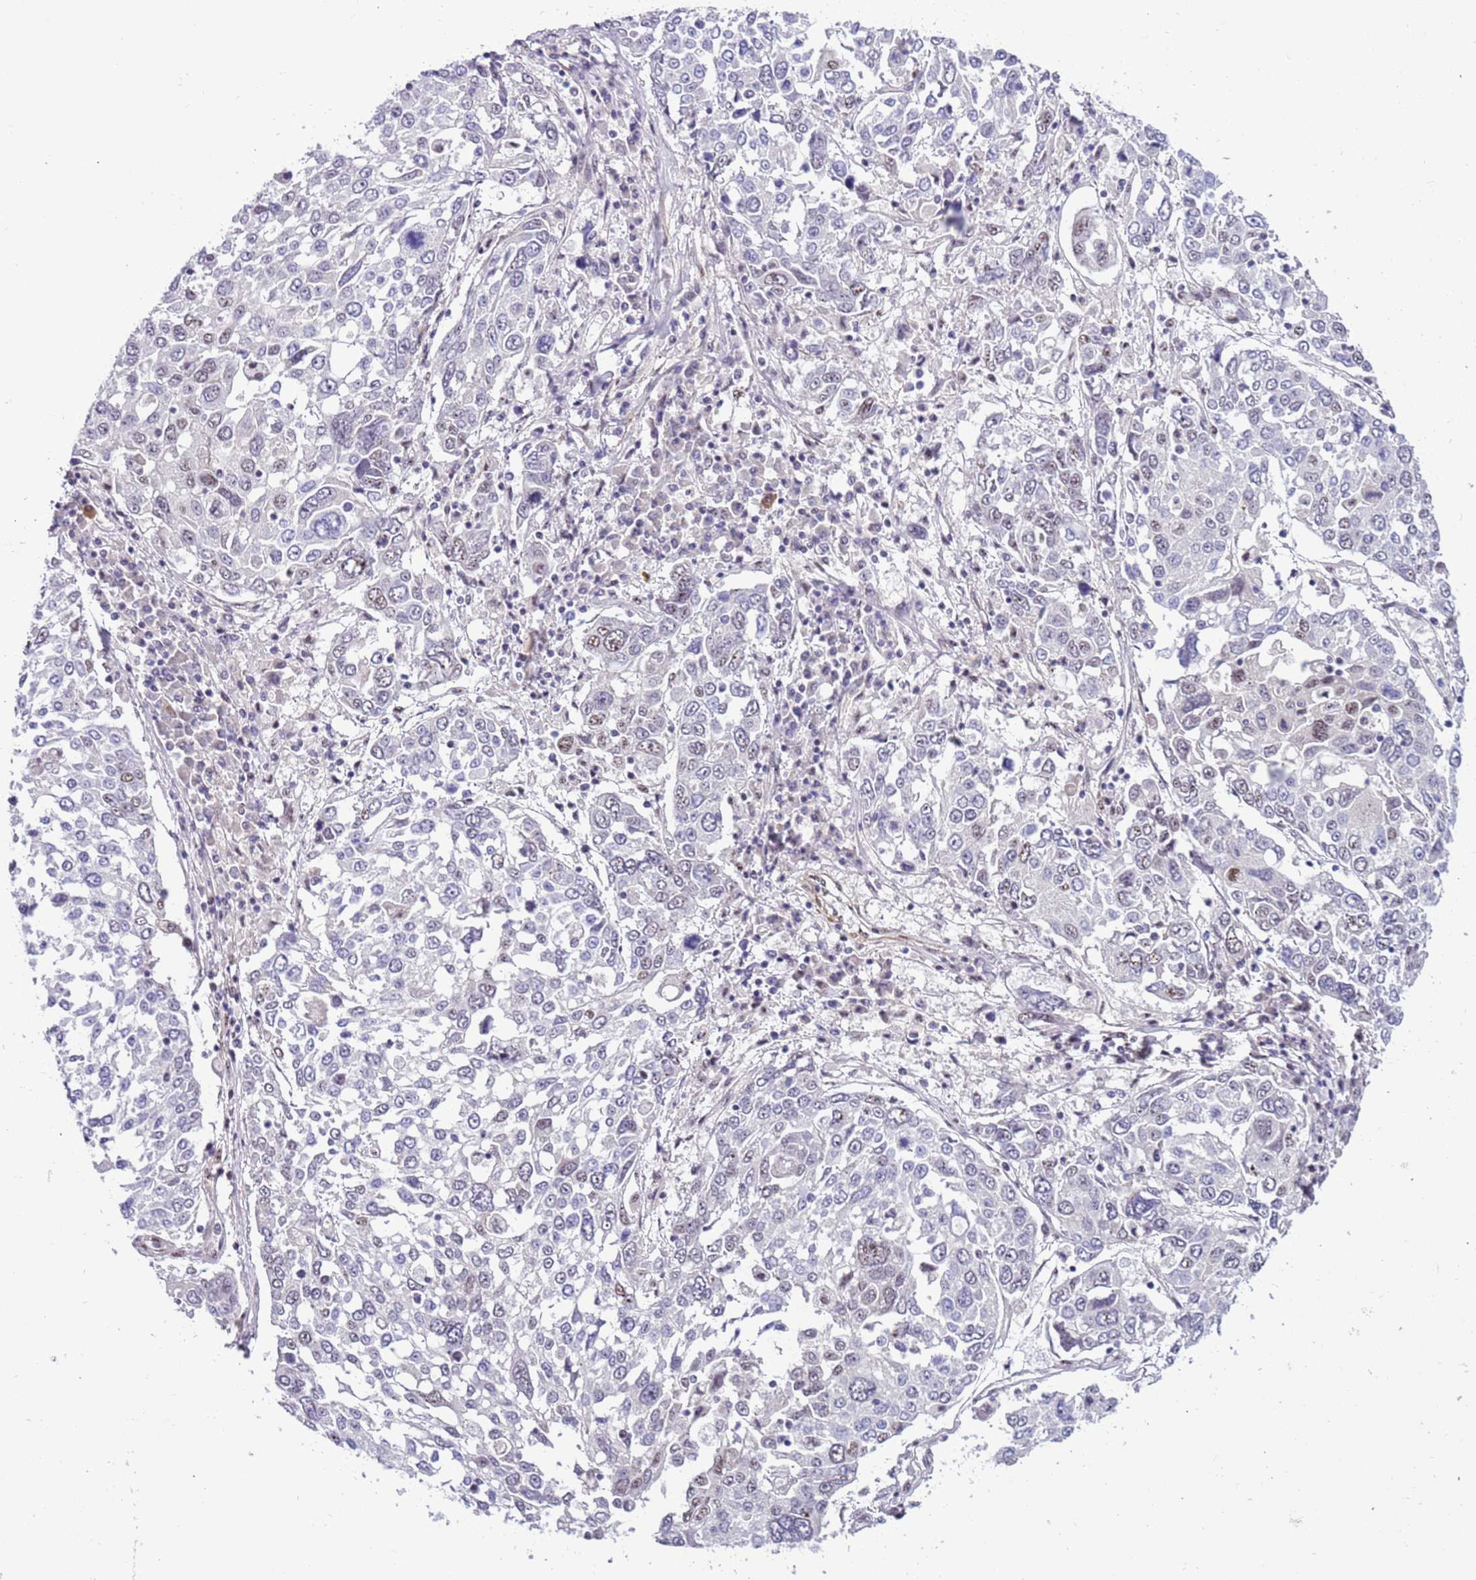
{"staining": {"intensity": "negative", "quantity": "none", "location": "none"}, "tissue": "lung cancer", "cell_type": "Tumor cells", "image_type": "cancer", "snomed": [{"axis": "morphology", "description": "Squamous cell carcinoma, NOS"}, {"axis": "topography", "description": "Lung"}], "caption": "High power microscopy image of an immunohistochemistry (IHC) photomicrograph of lung squamous cell carcinoma, revealing no significant staining in tumor cells.", "gene": "PLEKHH1", "patient": {"sex": "male", "age": 65}}